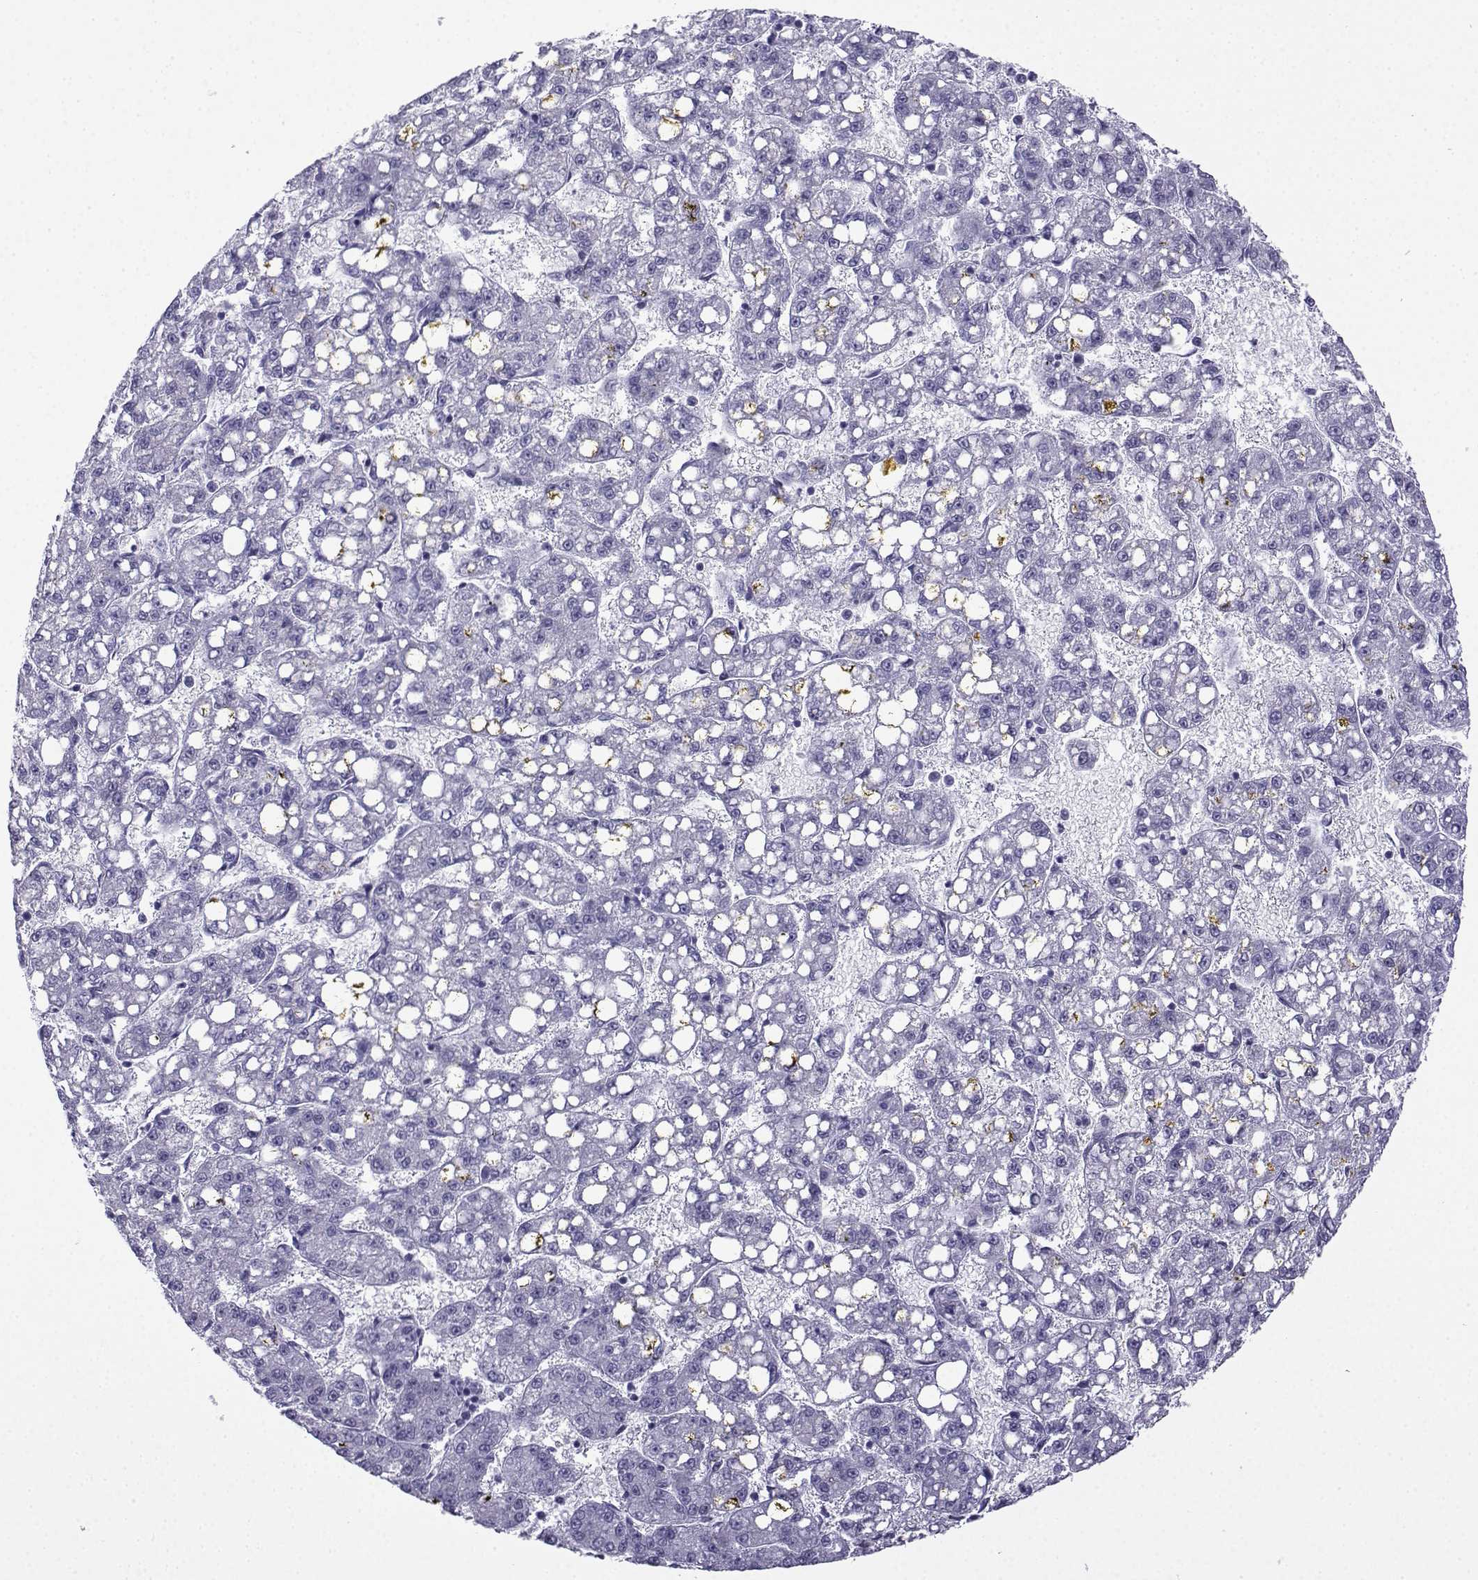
{"staining": {"intensity": "negative", "quantity": "none", "location": "none"}, "tissue": "liver cancer", "cell_type": "Tumor cells", "image_type": "cancer", "snomed": [{"axis": "morphology", "description": "Carcinoma, Hepatocellular, NOS"}, {"axis": "topography", "description": "Liver"}], "caption": "Hepatocellular carcinoma (liver) stained for a protein using IHC displays no expression tumor cells.", "gene": "ACRBP", "patient": {"sex": "female", "age": 65}}